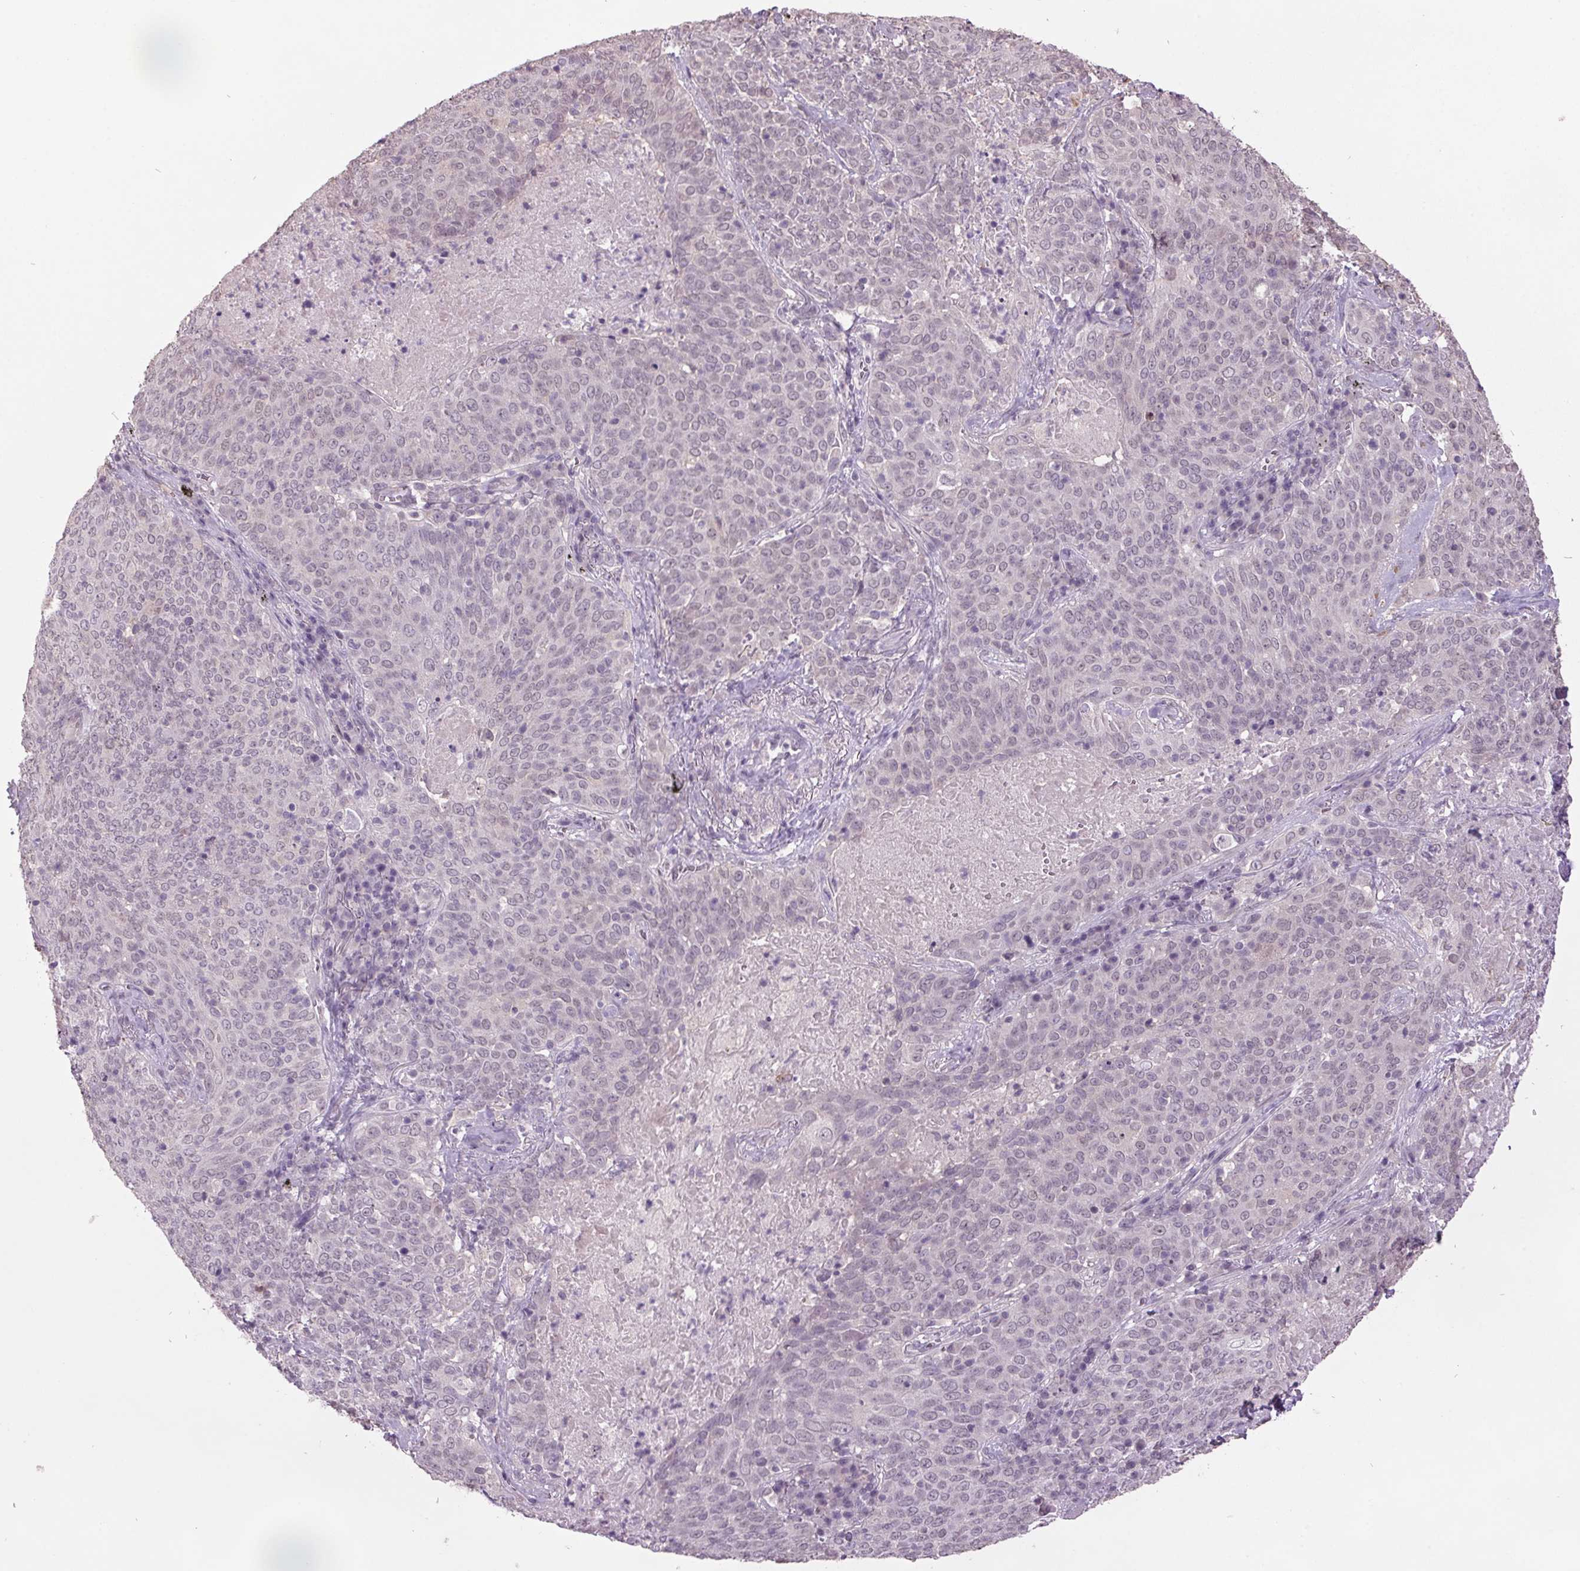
{"staining": {"intensity": "negative", "quantity": "none", "location": "none"}, "tissue": "lung cancer", "cell_type": "Tumor cells", "image_type": "cancer", "snomed": [{"axis": "morphology", "description": "Squamous cell carcinoma, NOS"}, {"axis": "topography", "description": "Lung"}], "caption": "A high-resolution micrograph shows IHC staining of lung cancer, which exhibits no significant expression in tumor cells. (DAB IHC with hematoxylin counter stain).", "gene": "C2orf16", "patient": {"sex": "male", "age": 82}}